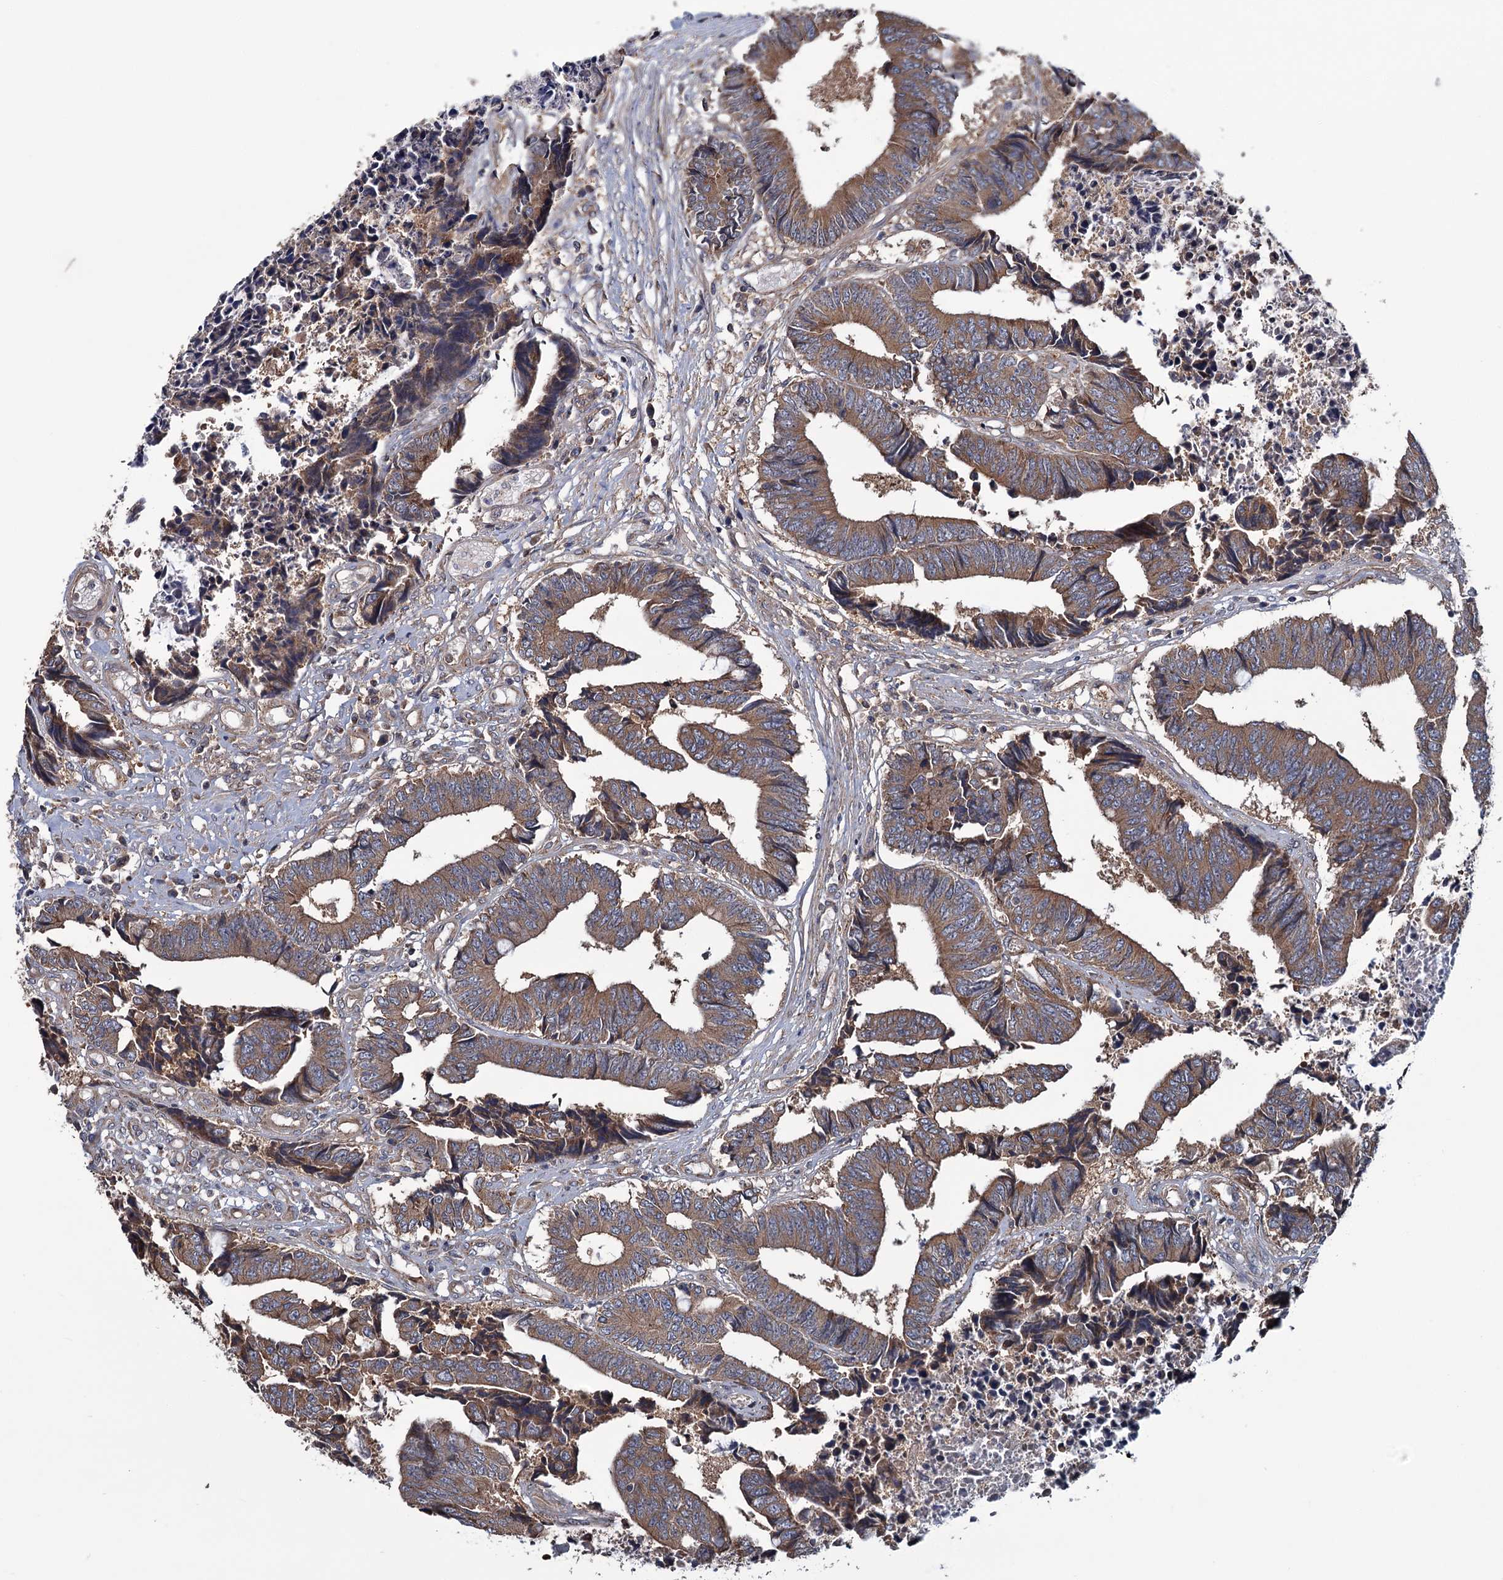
{"staining": {"intensity": "moderate", "quantity": ">75%", "location": "cytoplasmic/membranous"}, "tissue": "colorectal cancer", "cell_type": "Tumor cells", "image_type": "cancer", "snomed": [{"axis": "morphology", "description": "Adenocarcinoma, NOS"}, {"axis": "topography", "description": "Rectum"}], "caption": "Tumor cells show medium levels of moderate cytoplasmic/membranous staining in about >75% of cells in human adenocarcinoma (colorectal). (DAB IHC with brightfield microscopy, high magnification).", "gene": "MTRR", "patient": {"sex": "male", "age": 84}}